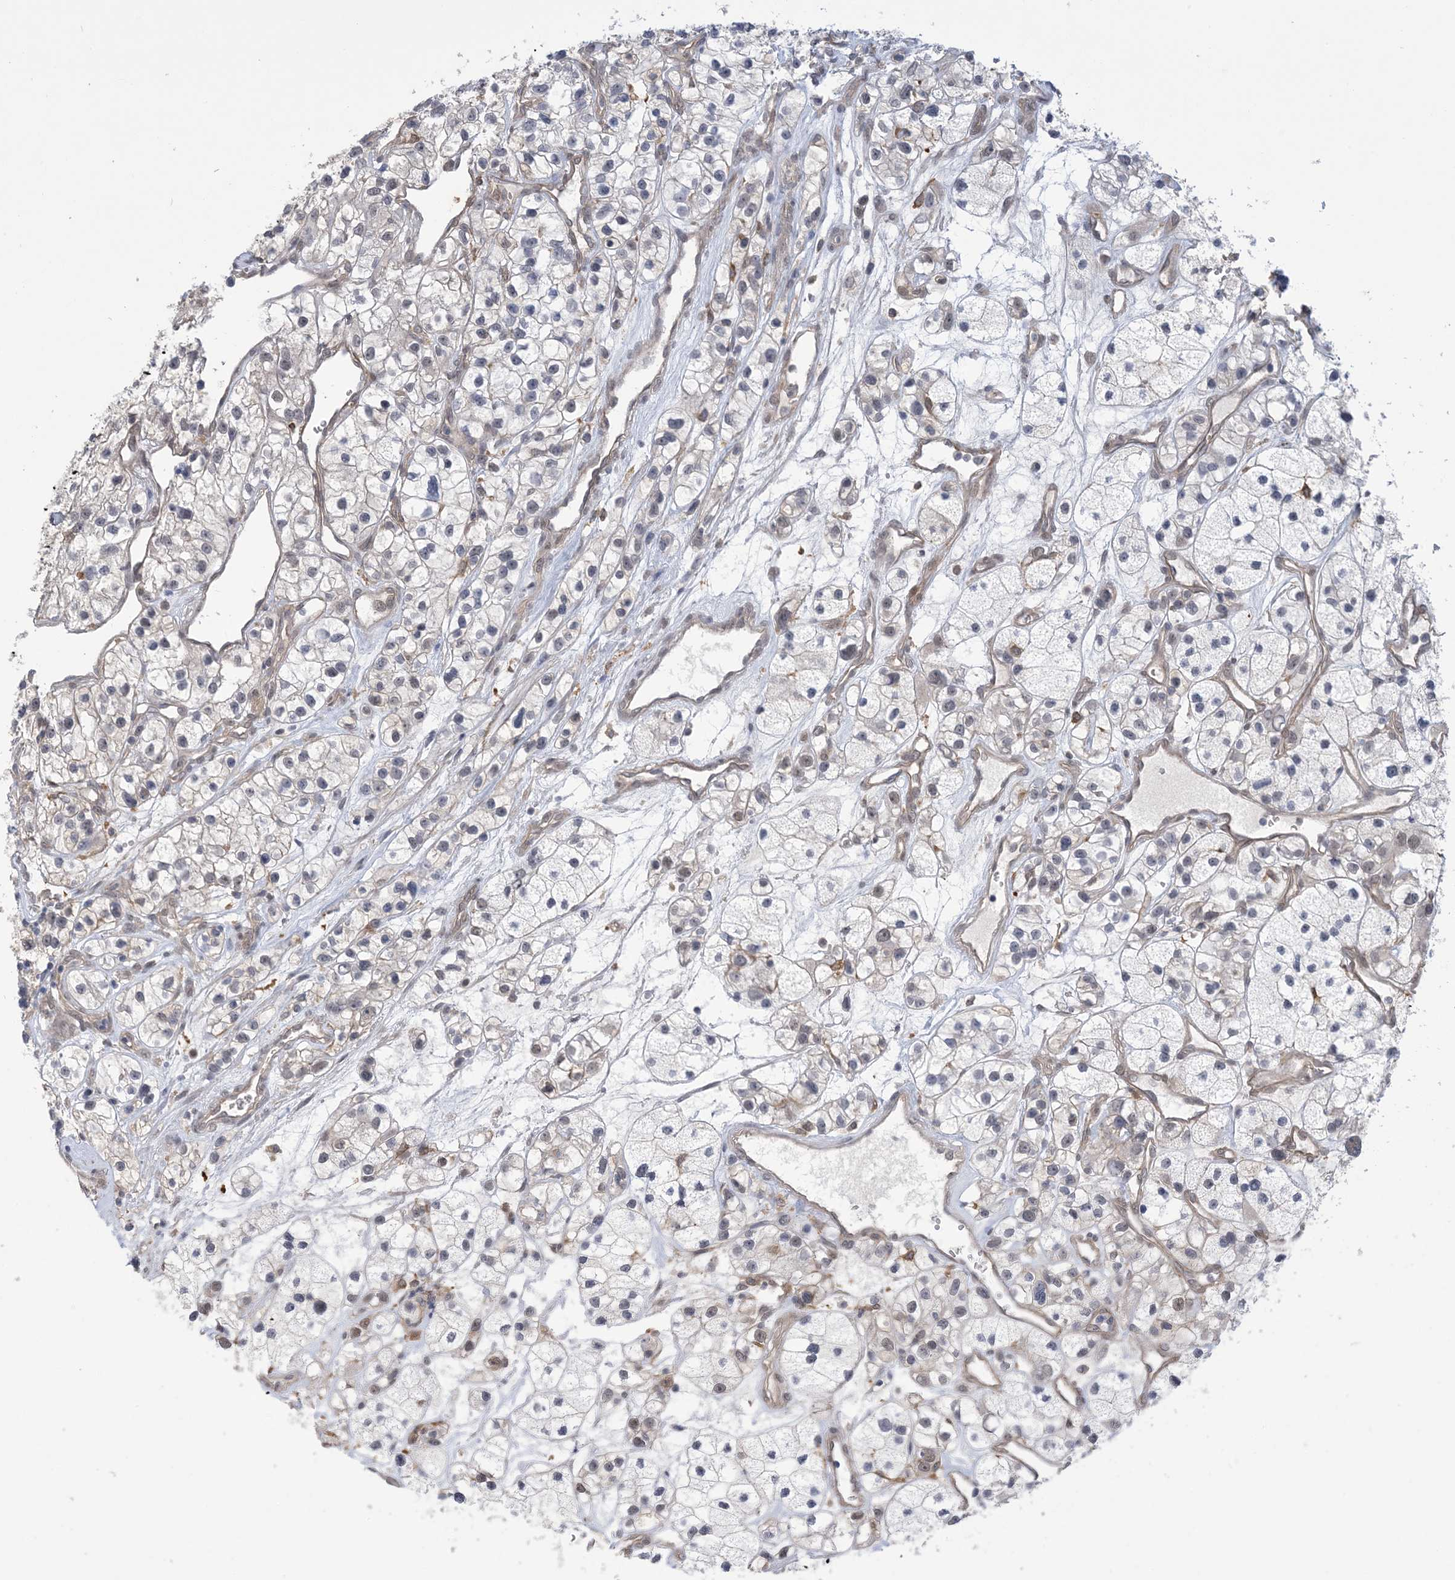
{"staining": {"intensity": "weak", "quantity": "<25%", "location": "nuclear"}, "tissue": "renal cancer", "cell_type": "Tumor cells", "image_type": "cancer", "snomed": [{"axis": "morphology", "description": "Adenocarcinoma, NOS"}, {"axis": "topography", "description": "Kidney"}], "caption": "This image is of renal cancer stained with immunohistochemistry to label a protein in brown with the nuclei are counter-stained blue. There is no positivity in tumor cells.", "gene": "ZNF8", "patient": {"sex": "female", "age": 57}}